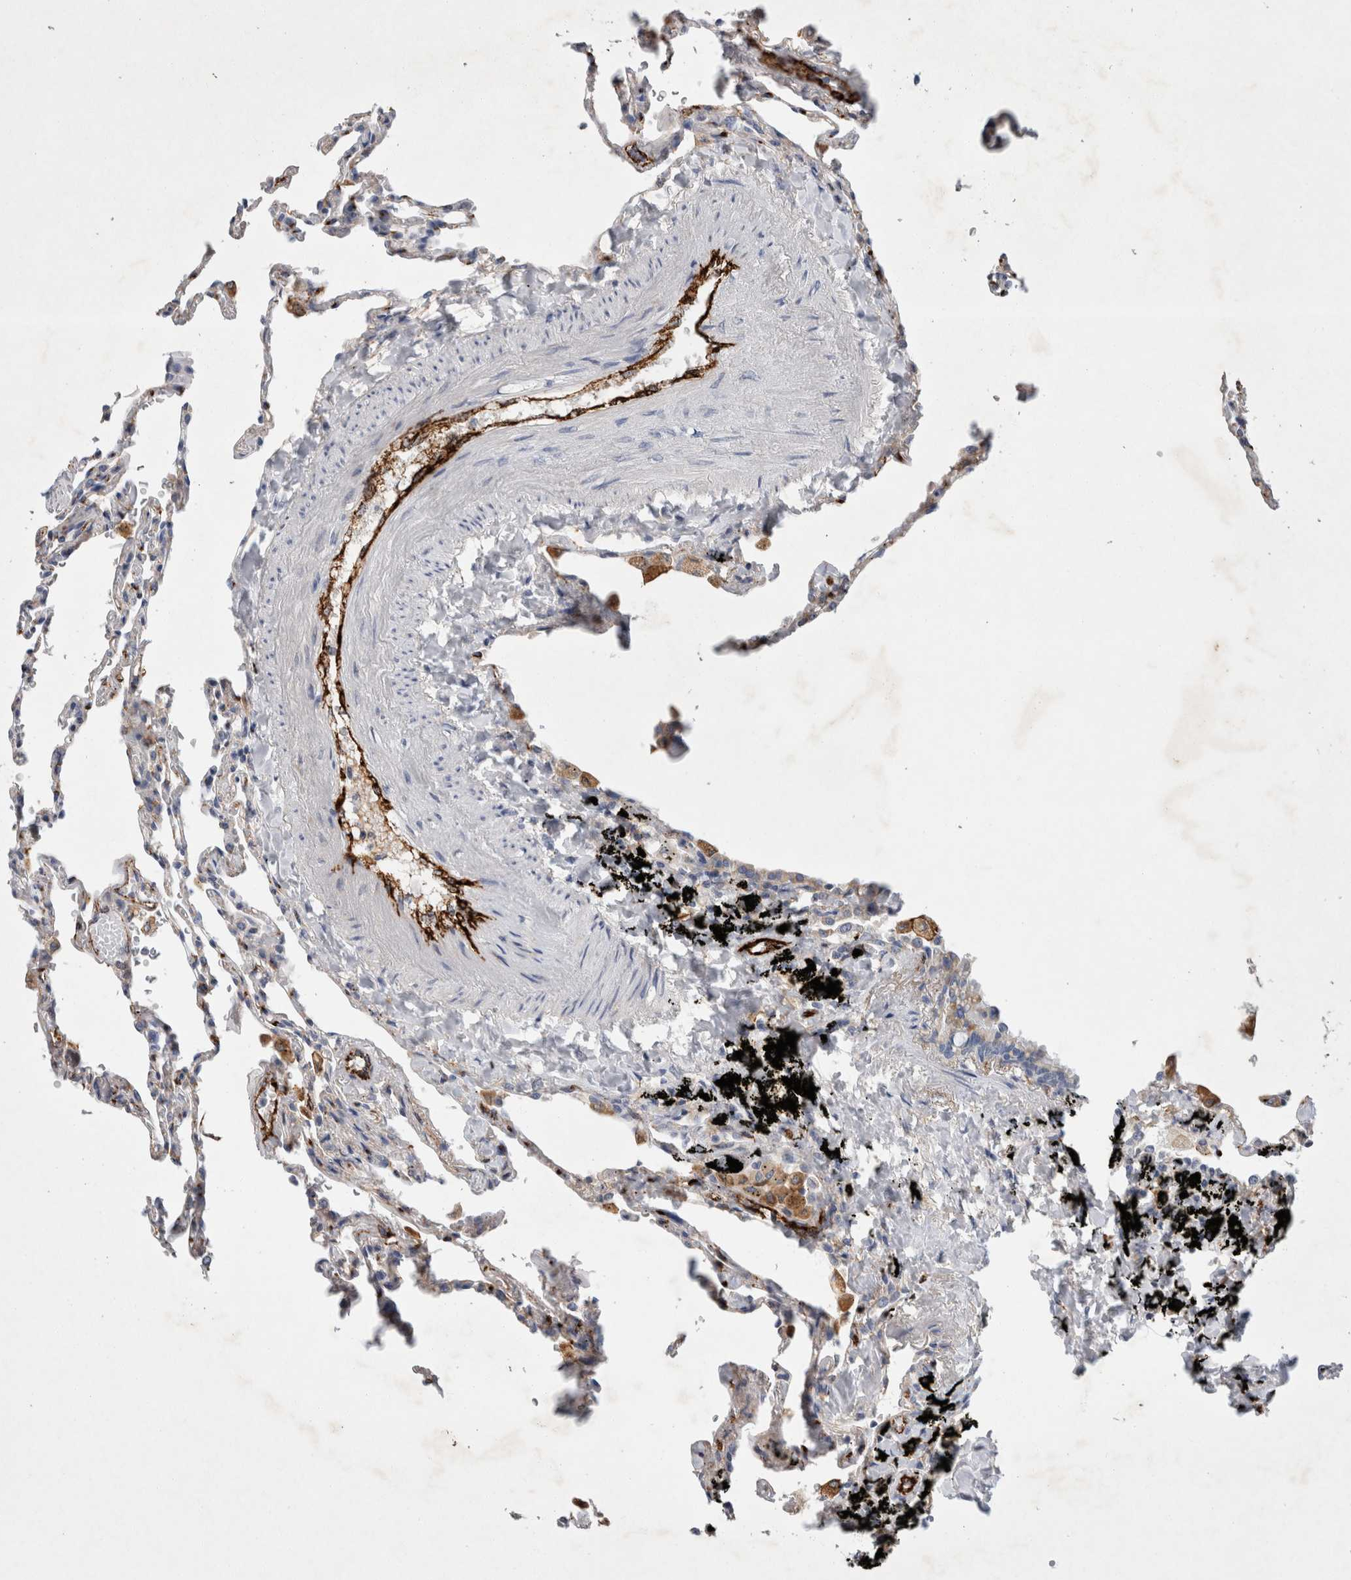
{"staining": {"intensity": "negative", "quantity": "none", "location": "none"}, "tissue": "lung", "cell_type": "Alveolar cells", "image_type": "normal", "snomed": [{"axis": "morphology", "description": "Normal tissue, NOS"}, {"axis": "topography", "description": "Lung"}], "caption": "High power microscopy image of an immunohistochemistry histopathology image of unremarkable lung, revealing no significant positivity in alveolar cells. (Brightfield microscopy of DAB (3,3'-diaminobenzidine) IHC at high magnification).", "gene": "IARS2", "patient": {"sex": "male", "age": 59}}